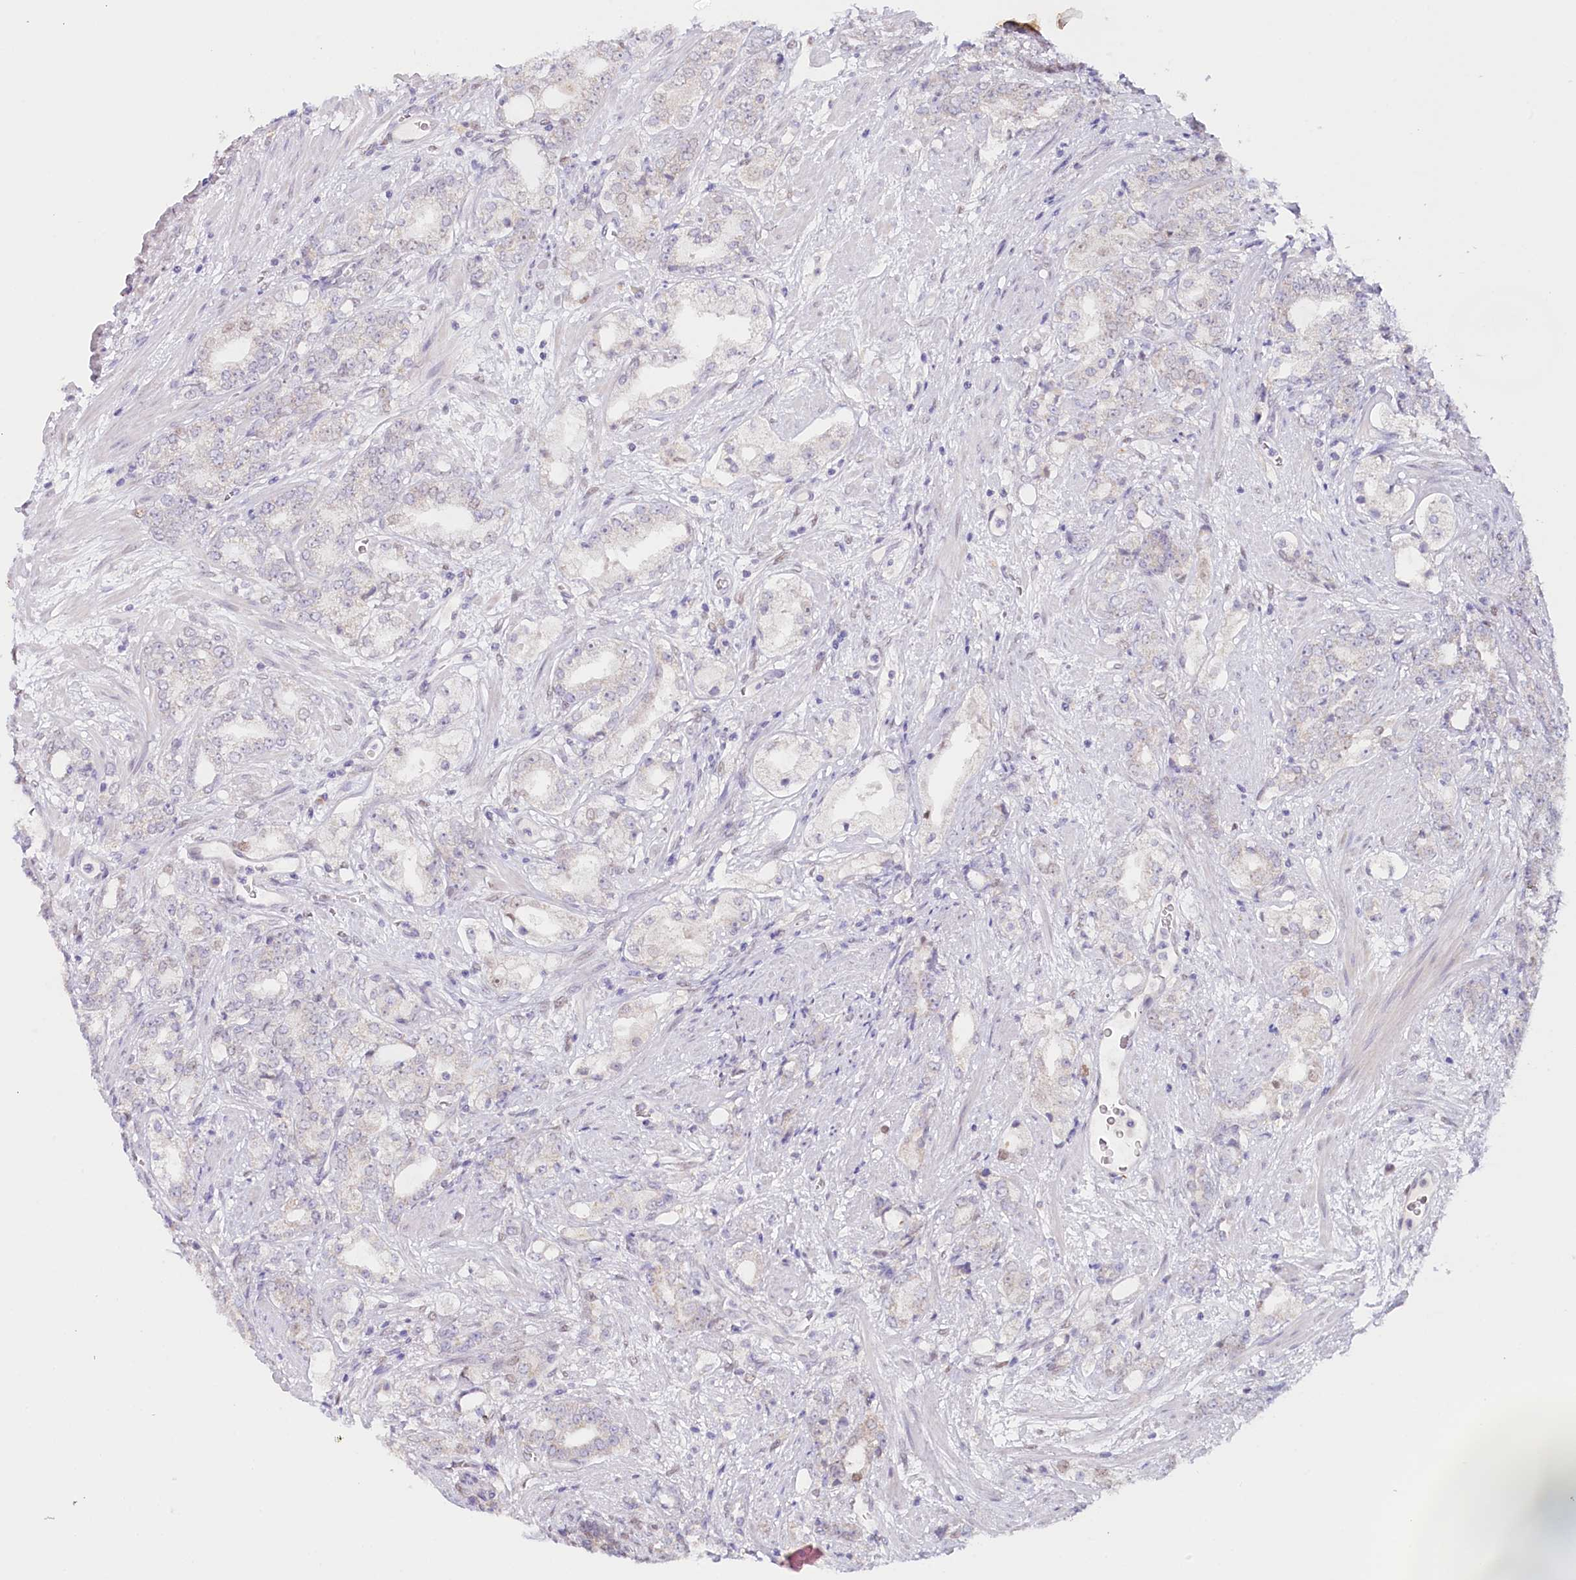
{"staining": {"intensity": "weak", "quantity": "<25%", "location": "cytoplasmic/membranous"}, "tissue": "prostate cancer", "cell_type": "Tumor cells", "image_type": "cancer", "snomed": [{"axis": "morphology", "description": "Adenocarcinoma, High grade"}, {"axis": "topography", "description": "Prostate"}], "caption": "Tumor cells show no significant positivity in prostate adenocarcinoma (high-grade).", "gene": "PSAPL1", "patient": {"sex": "male", "age": 64}}